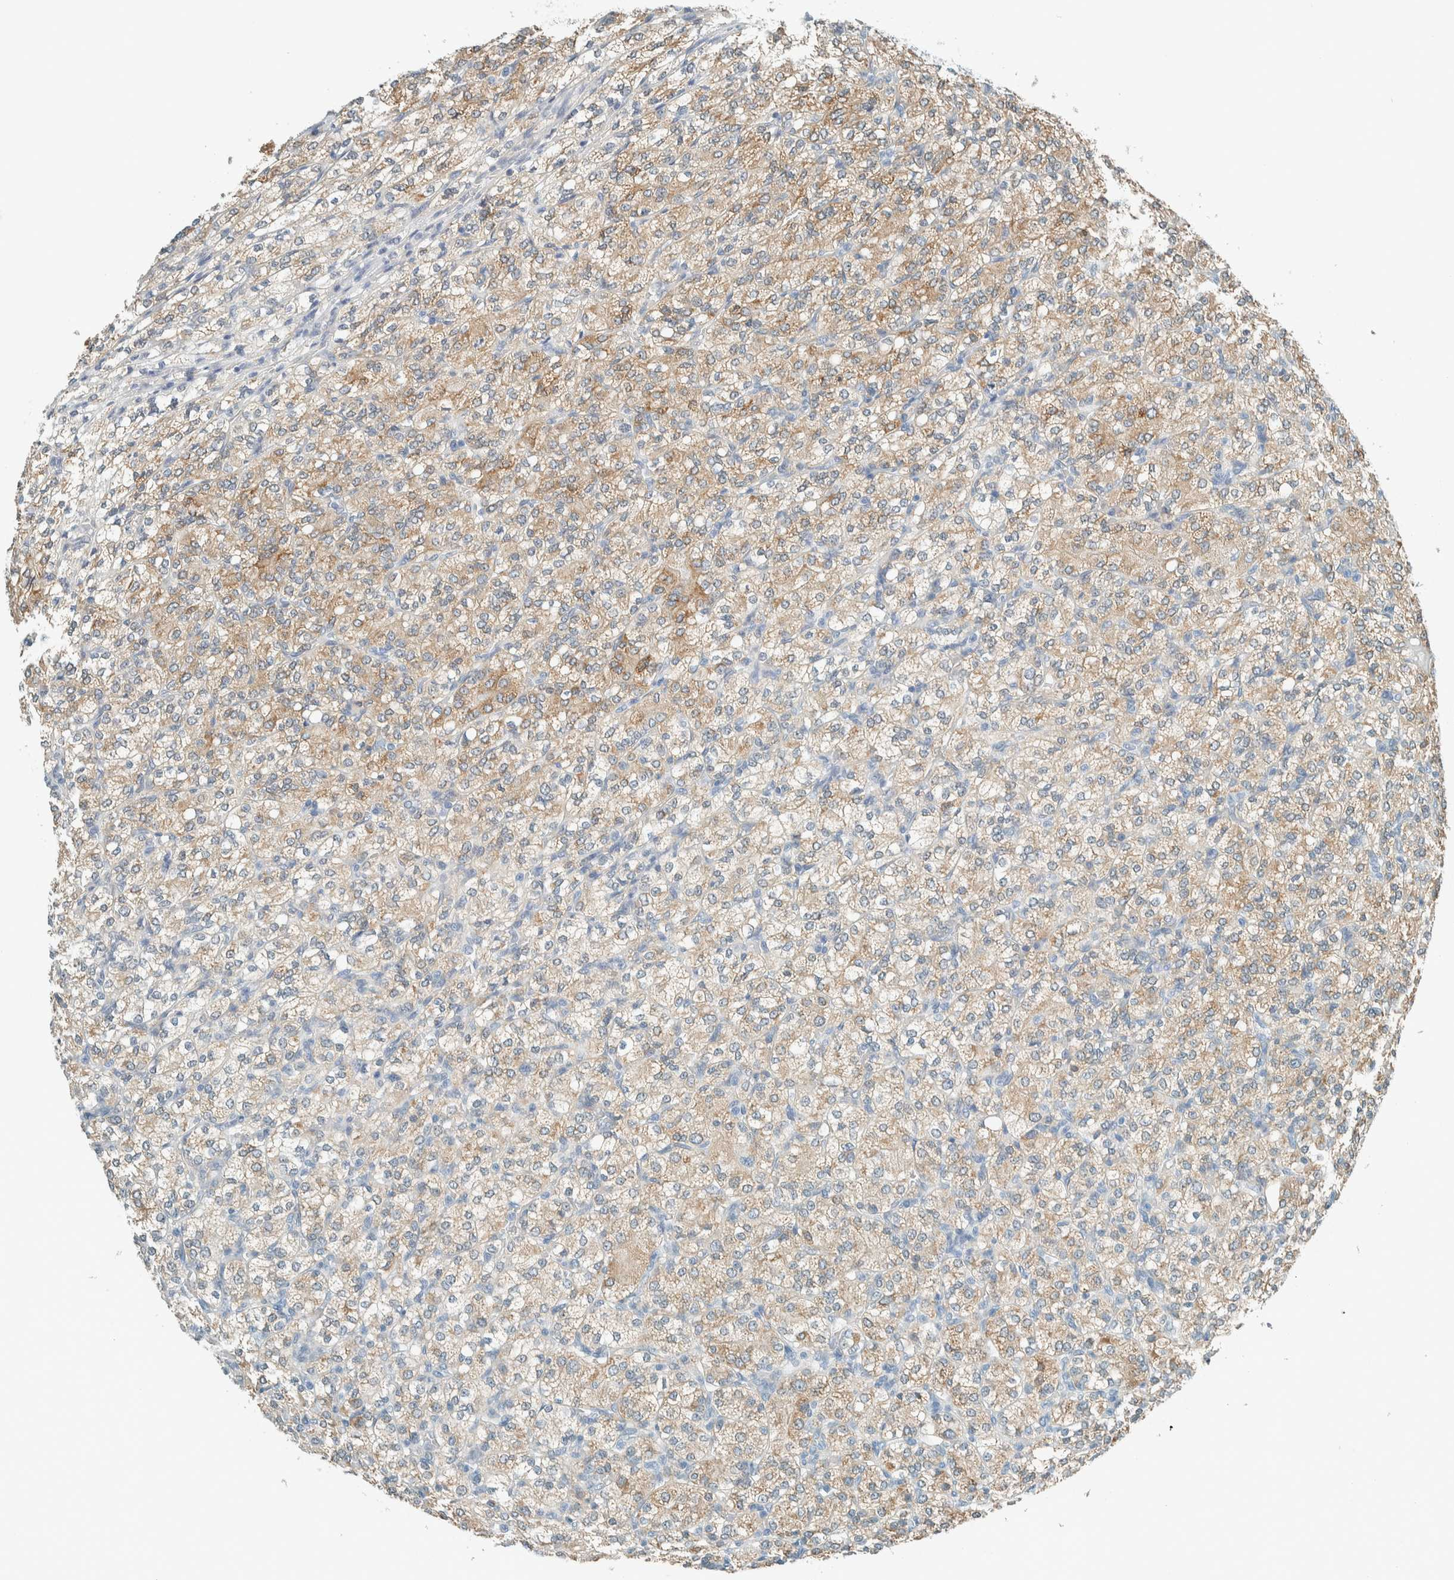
{"staining": {"intensity": "moderate", "quantity": ">75%", "location": "cytoplasmic/membranous"}, "tissue": "renal cancer", "cell_type": "Tumor cells", "image_type": "cancer", "snomed": [{"axis": "morphology", "description": "Adenocarcinoma, NOS"}, {"axis": "topography", "description": "Kidney"}], "caption": "Renal cancer was stained to show a protein in brown. There is medium levels of moderate cytoplasmic/membranous staining in about >75% of tumor cells.", "gene": "ALDH7A1", "patient": {"sex": "male", "age": 77}}